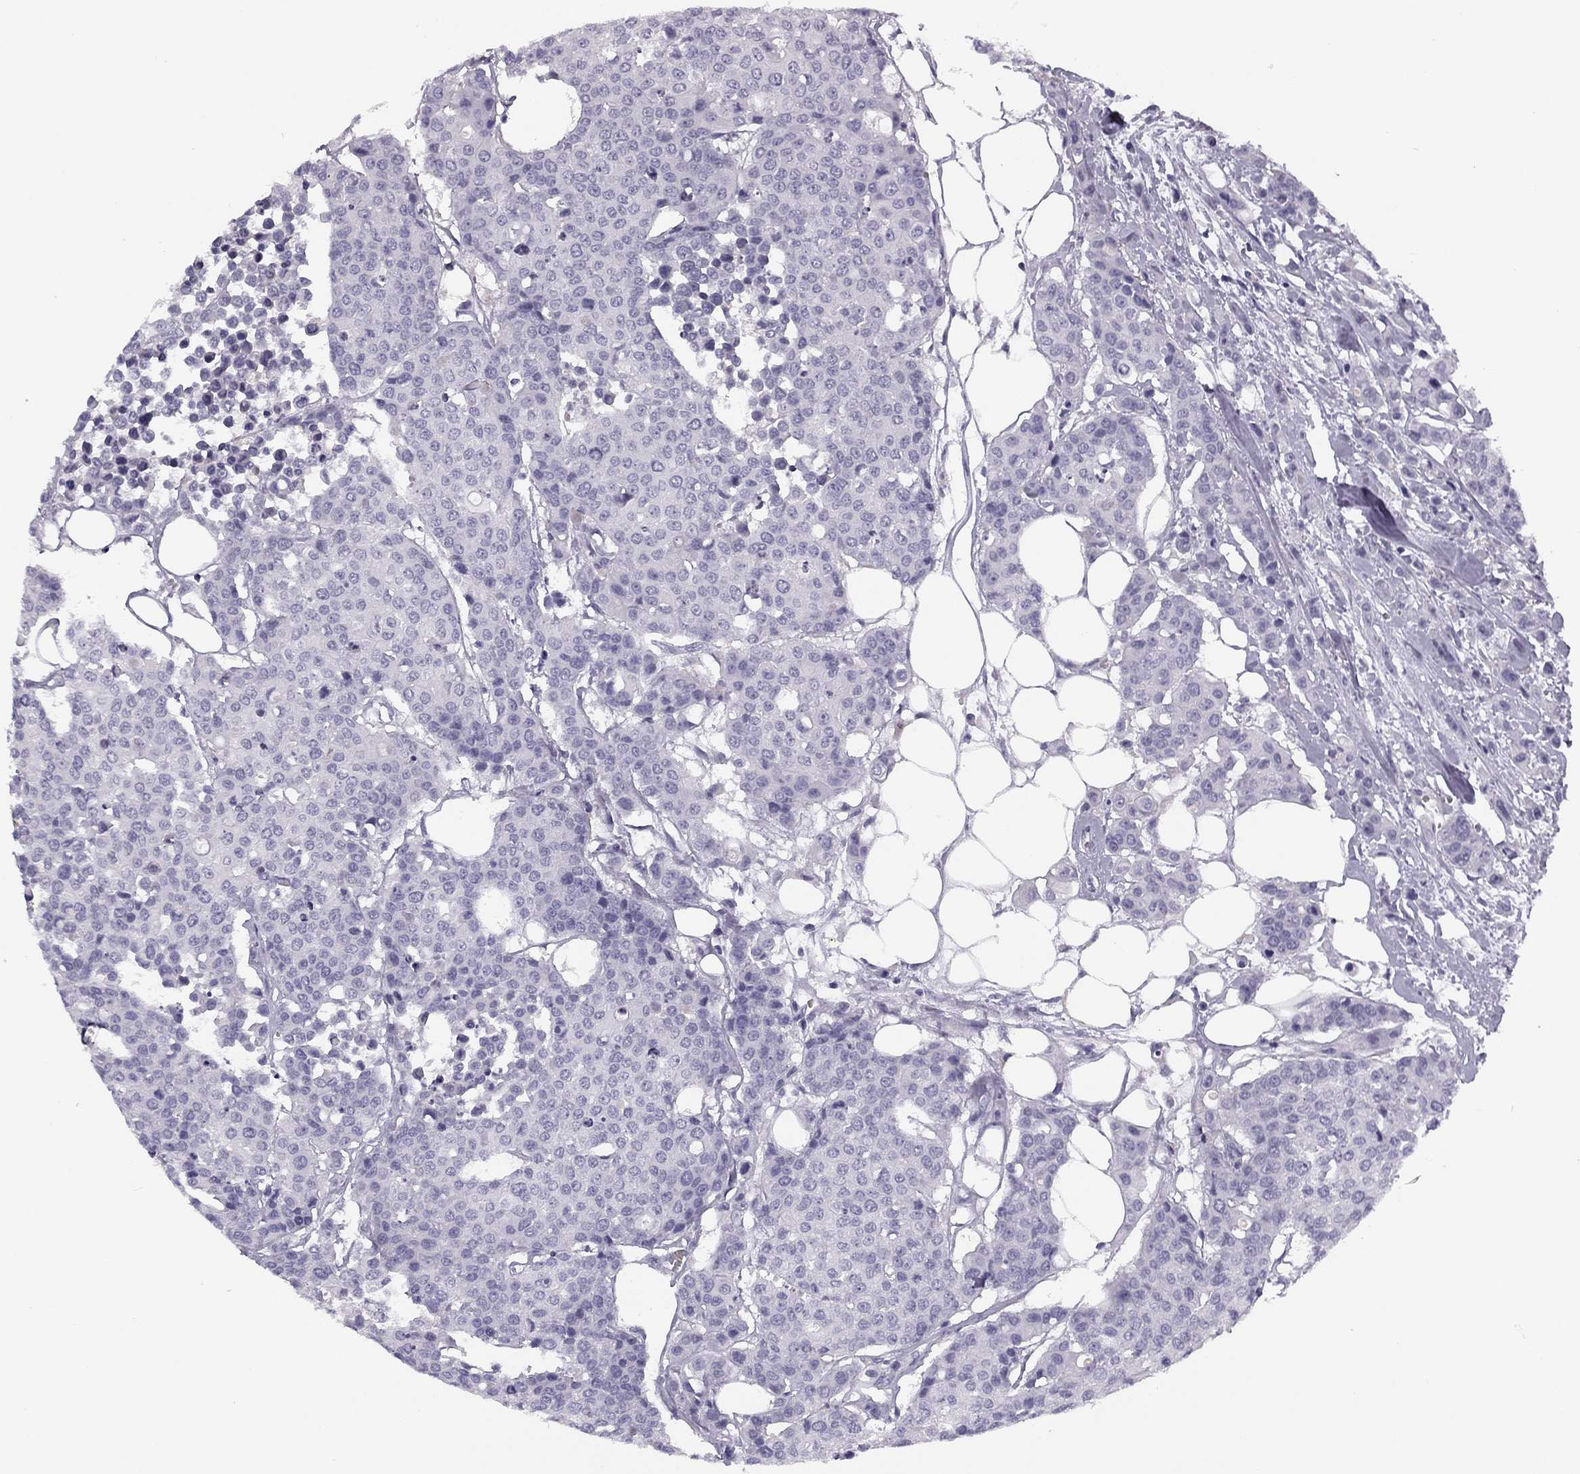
{"staining": {"intensity": "negative", "quantity": "none", "location": "none"}, "tissue": "carcinoid", "cell_type": "Tumor cells", "image_type": "cancer", "snomed": [{"axis": "morphology", "description": "Carcinoid, malignant, NOS"}, {"axis": "topography", "description": "Colon"}], "caption": "The photomicrograph displays no significant staining in tumor cells of carcinoid (malignant).", "gene": "MC5R", "patient": {"sex": "male", "age": 81}}